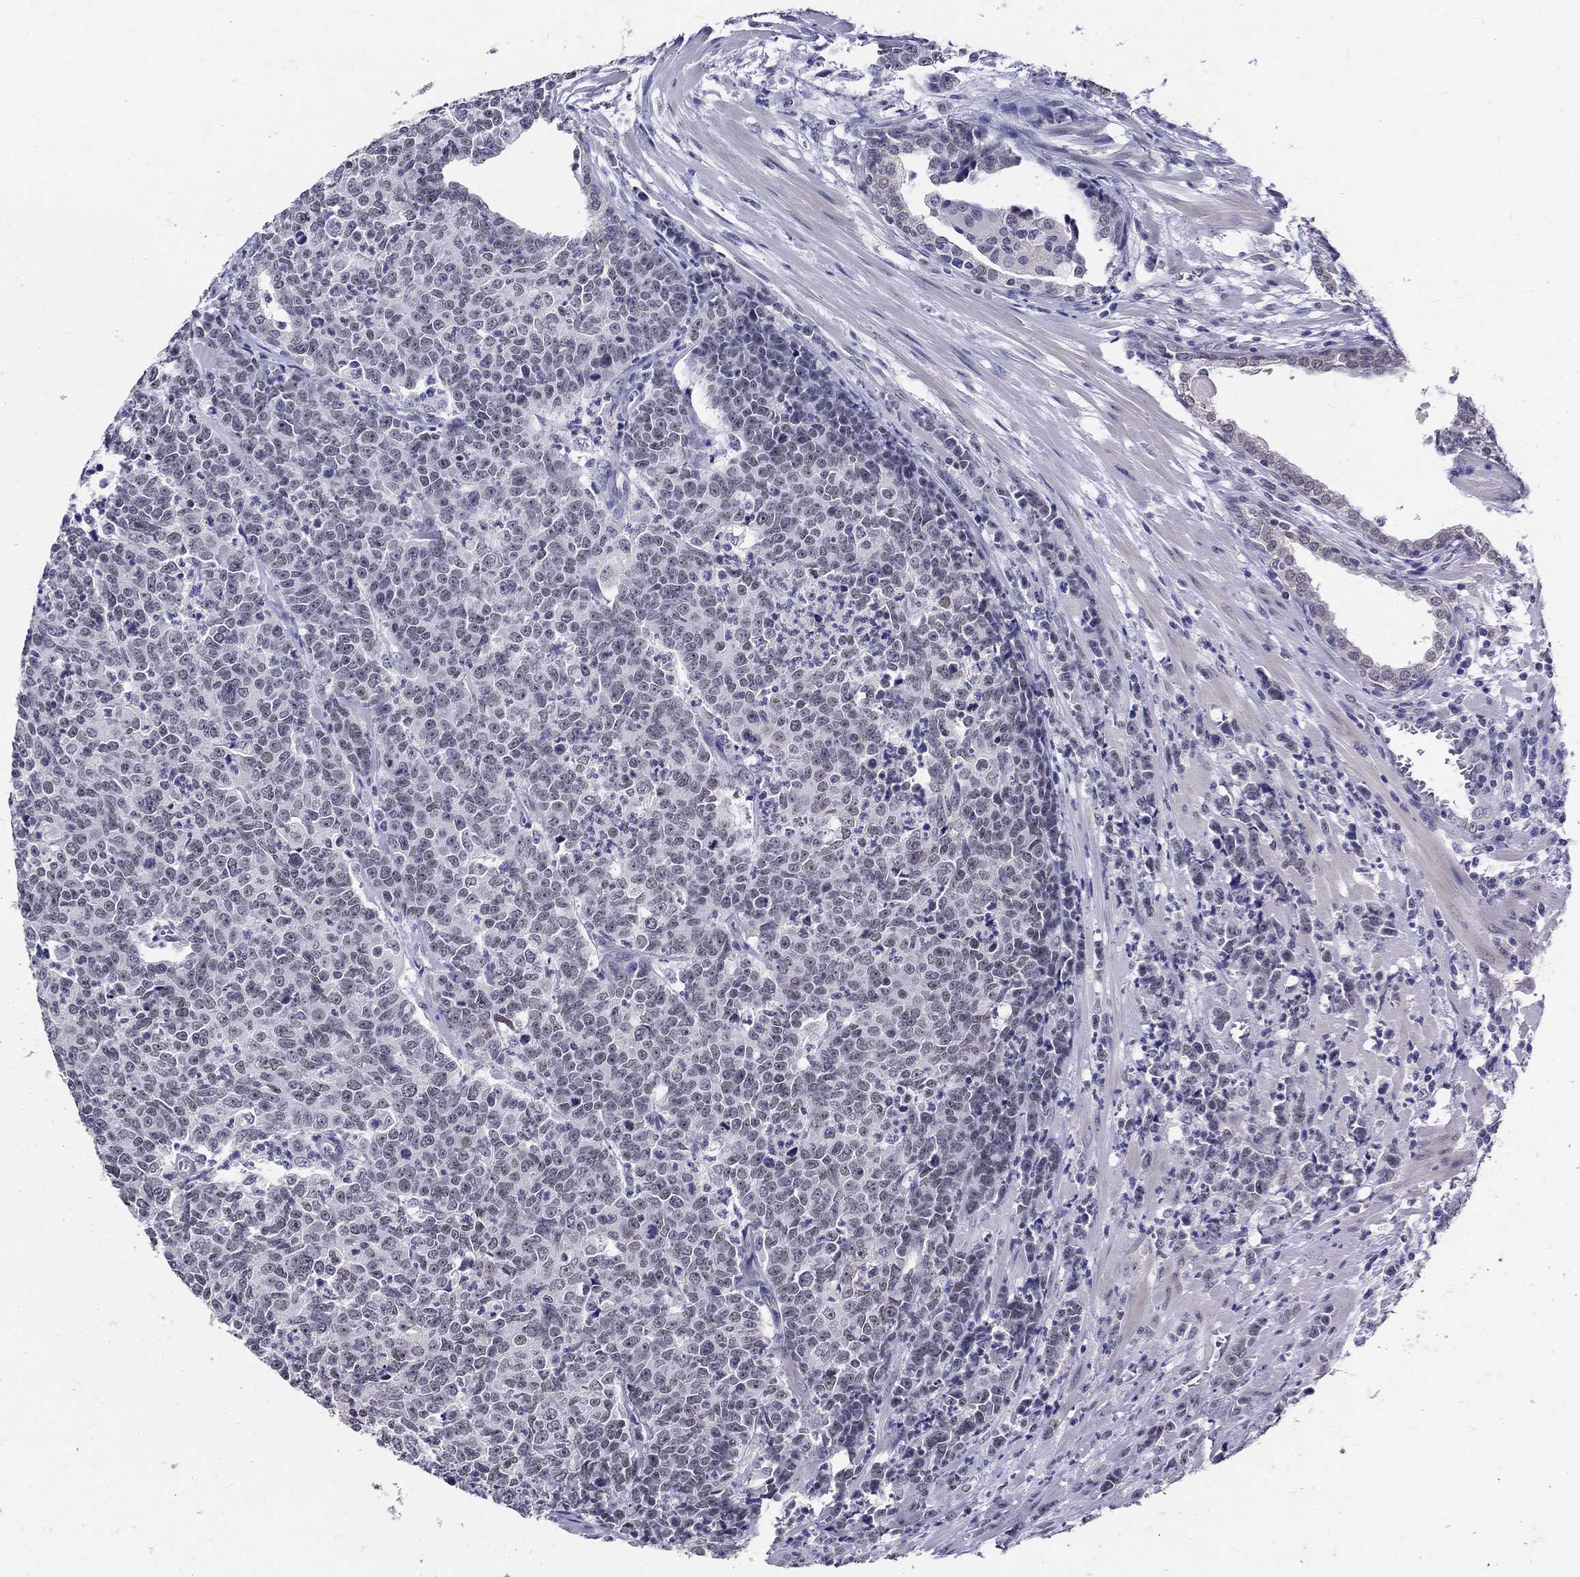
{"staining": {"intensity": "negative", "quantity": "none", "location": "none"}, "tissue": "prostate cancer", "cell_type": "Tumor cells", "image_type": "cancer", "snomed": [{"axis": "morphology", "description": "Adenocarcinoma, NOS"}, {"axis": "topography", "description": "Prostate"}], "caption": "Immunohistochemistry (IHC) histopathology image of prostate cancer (adenocarcinoma) stained for a protein (brown), which displays no staining in tumor cells.", "gene": "KCNN3", "patient": {"sex": "male", "age": 67}}